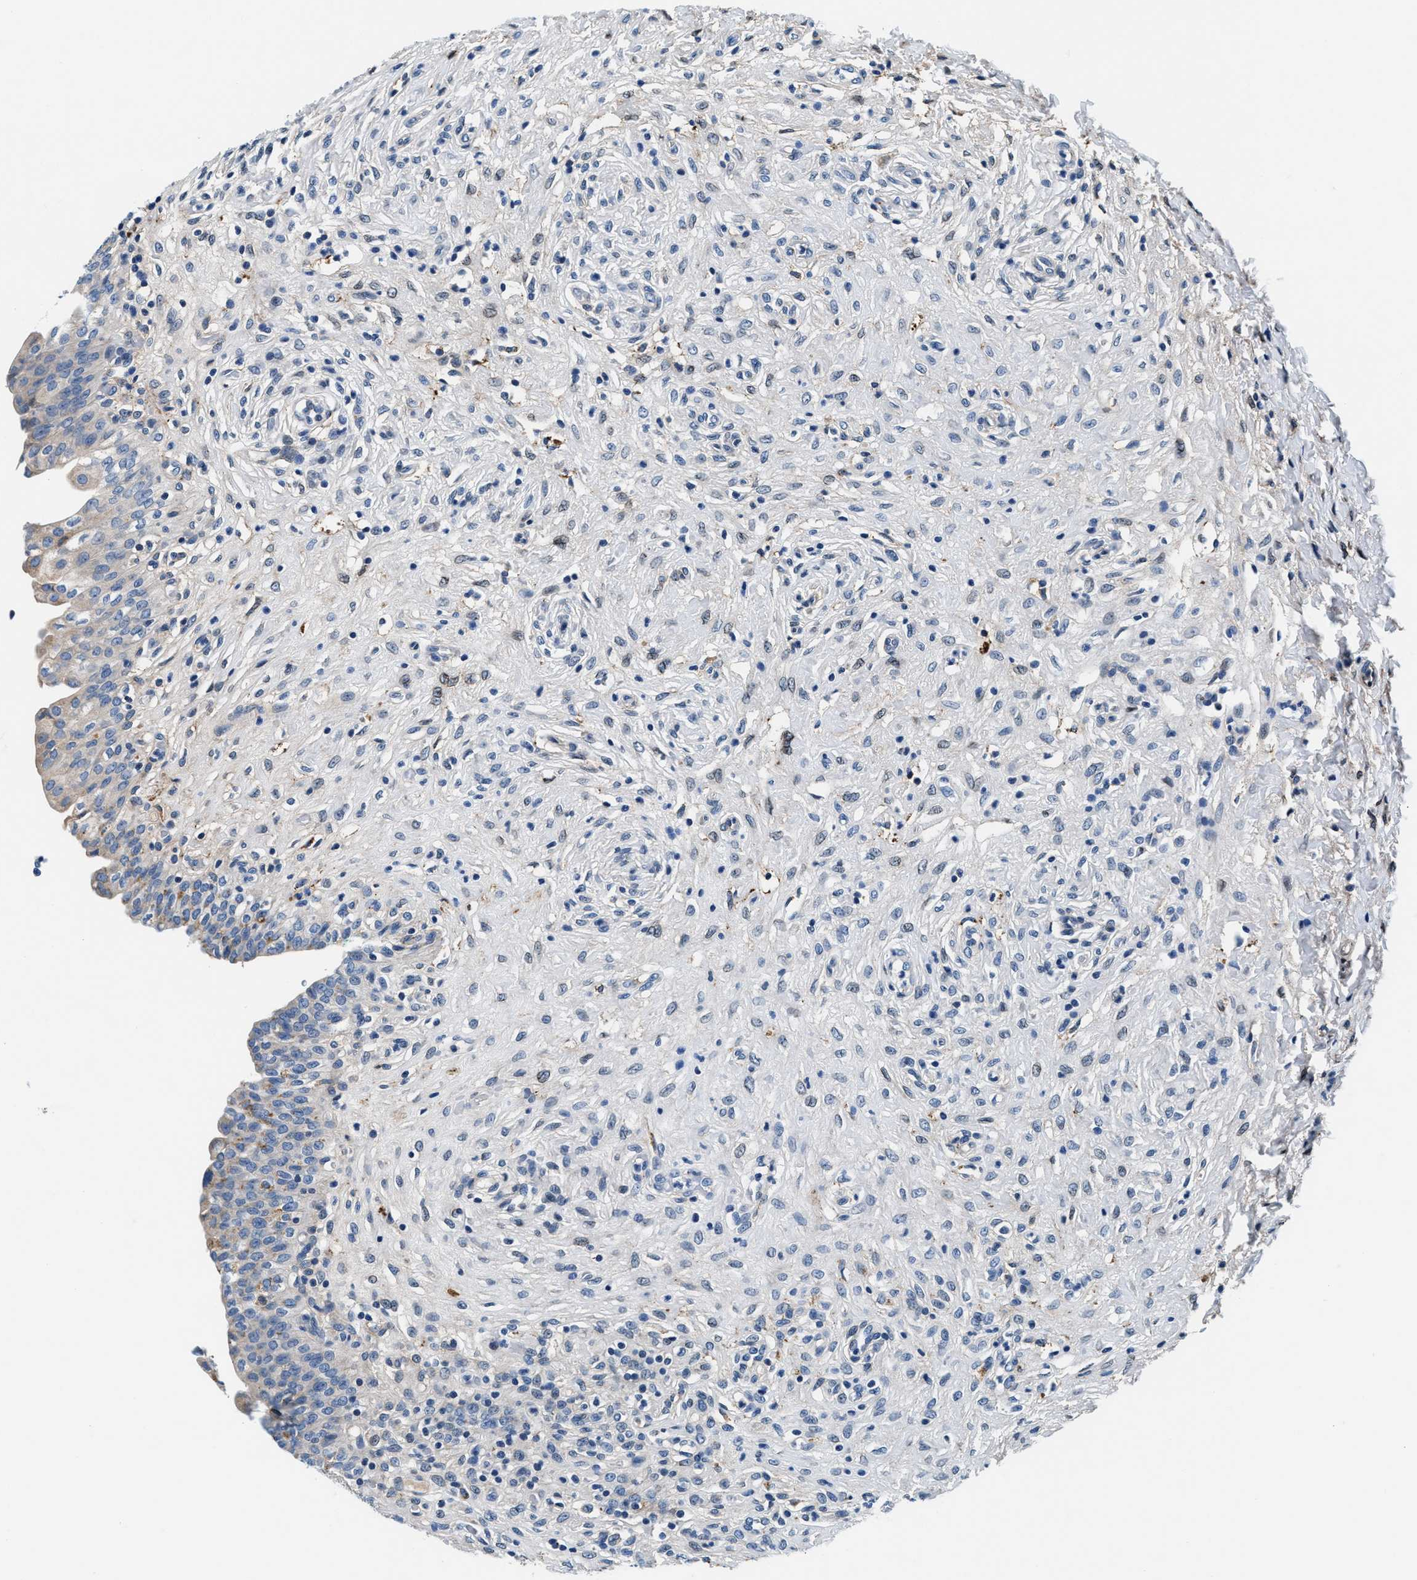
{"staining": {"intensity": "weak", "quantity": "<25%", "location": "cytoplasmic/membranous"}, "tissue": "urinary bladder", "cell_type": "Urothelial cells", "image_type": "normal", "snomed": [{"axis": "morphology", "description": "Urothelial carcinoma, High grade"}, {"axis": "topography", "description": "Urinary bladder"}], "caption": "This is an immunohistochemistry histopathology image of unremarkable human urinary bladder. There is no positivity in urothelial cells.", "gene": "SLFN11", "patient": {"sex": "male", "age": 46}}